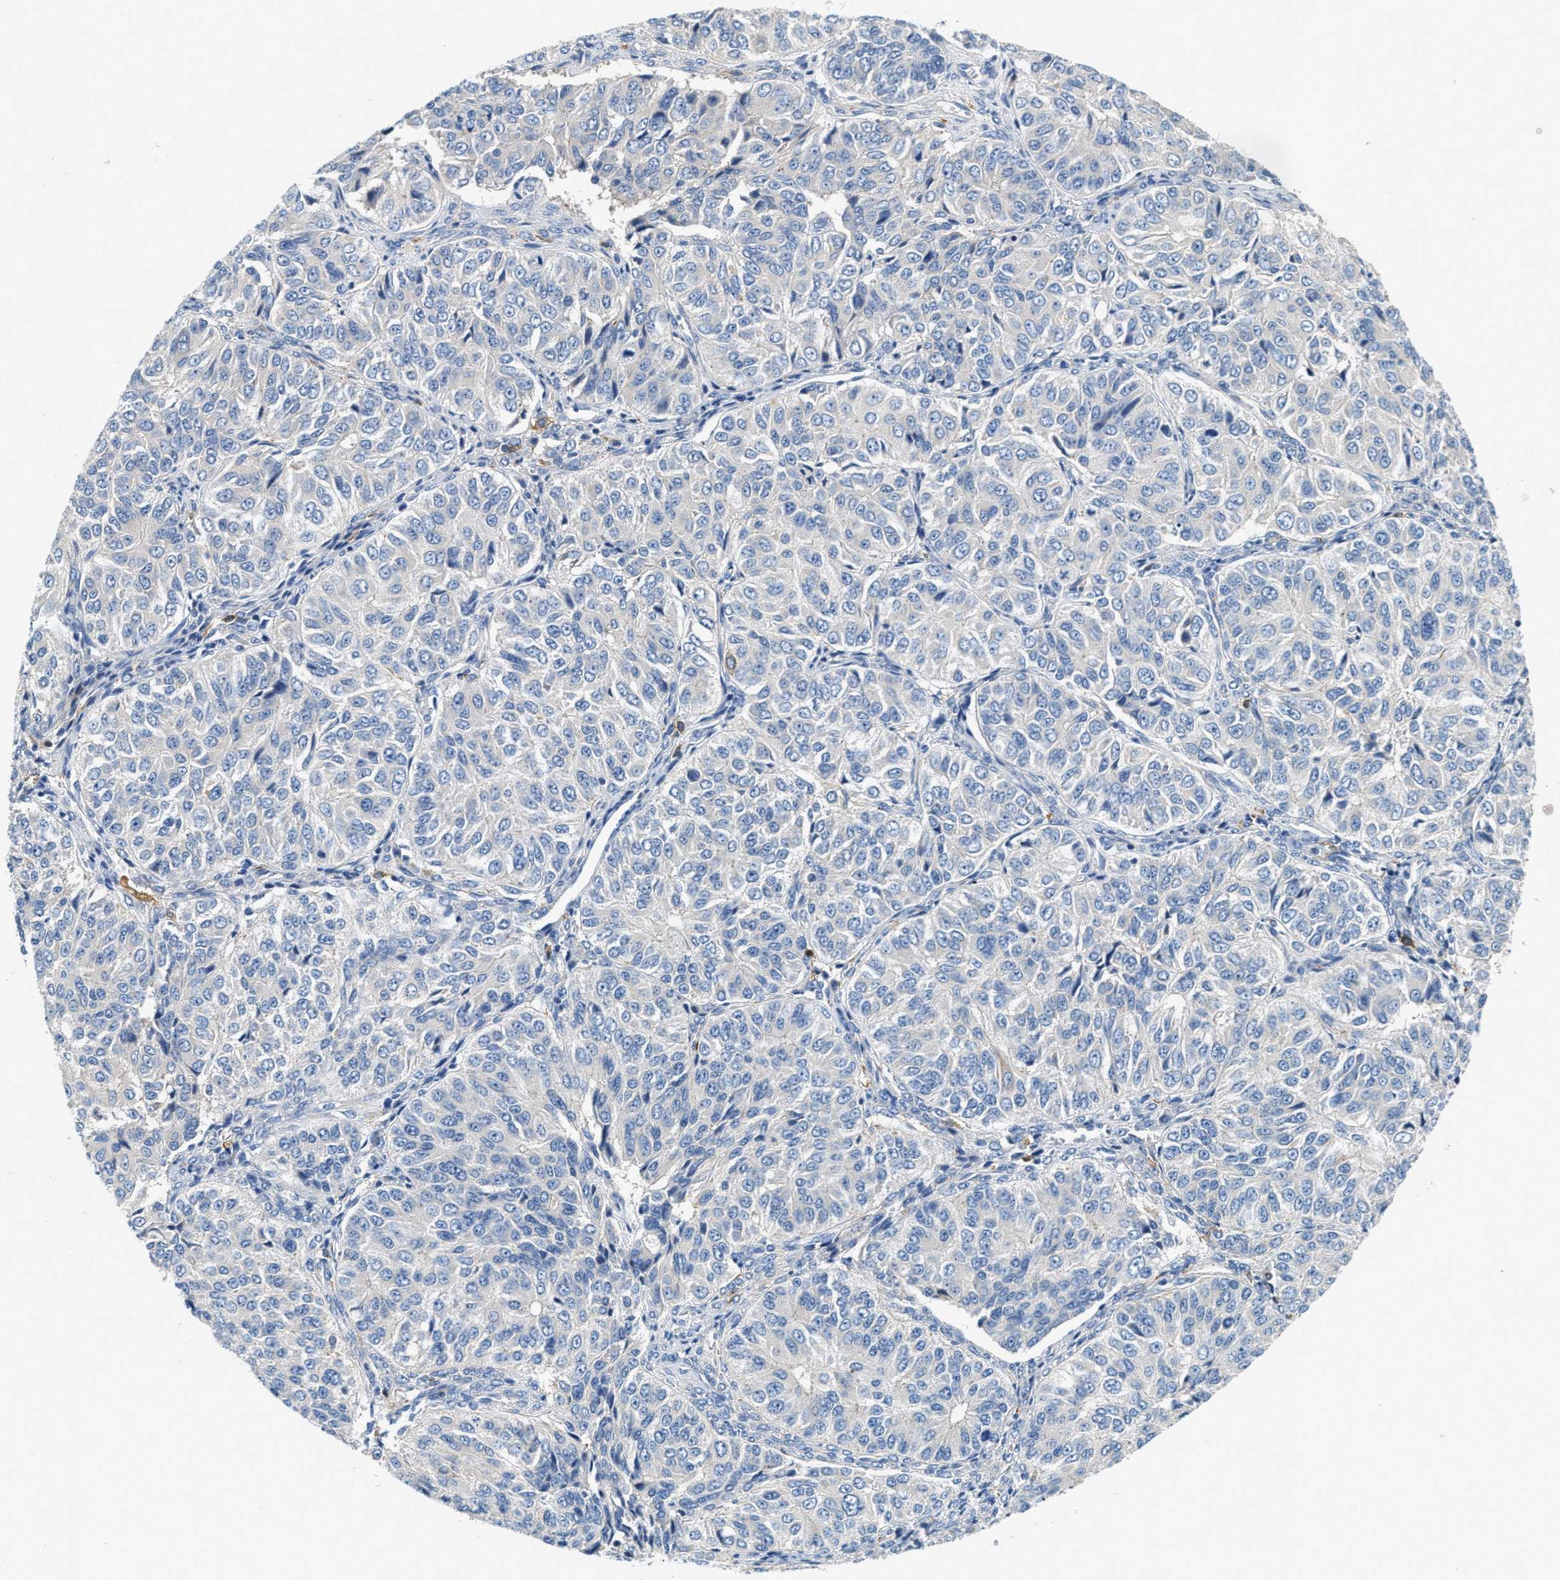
{"staining": {"intensity": "negative", "quantity": "none", "location": "none"}, "tissue": "ovarian cancer", "cell_type": "Tumor cells", "image_type": "cancer", "snomed": [{"axis": "morphology", "description": "Carcinoma, endometroid"}, {"axis": "topography", "description": "Ovary"}], "caption": "An IHC histopathology image of ovarian cancer (endometroid carcinoma) is shown. There is no staining in tumor cells of ovarian cancer (endometroid carcinoma).", "gene": "NSUN7", "patient": {"sex": "female", "age": 51}}